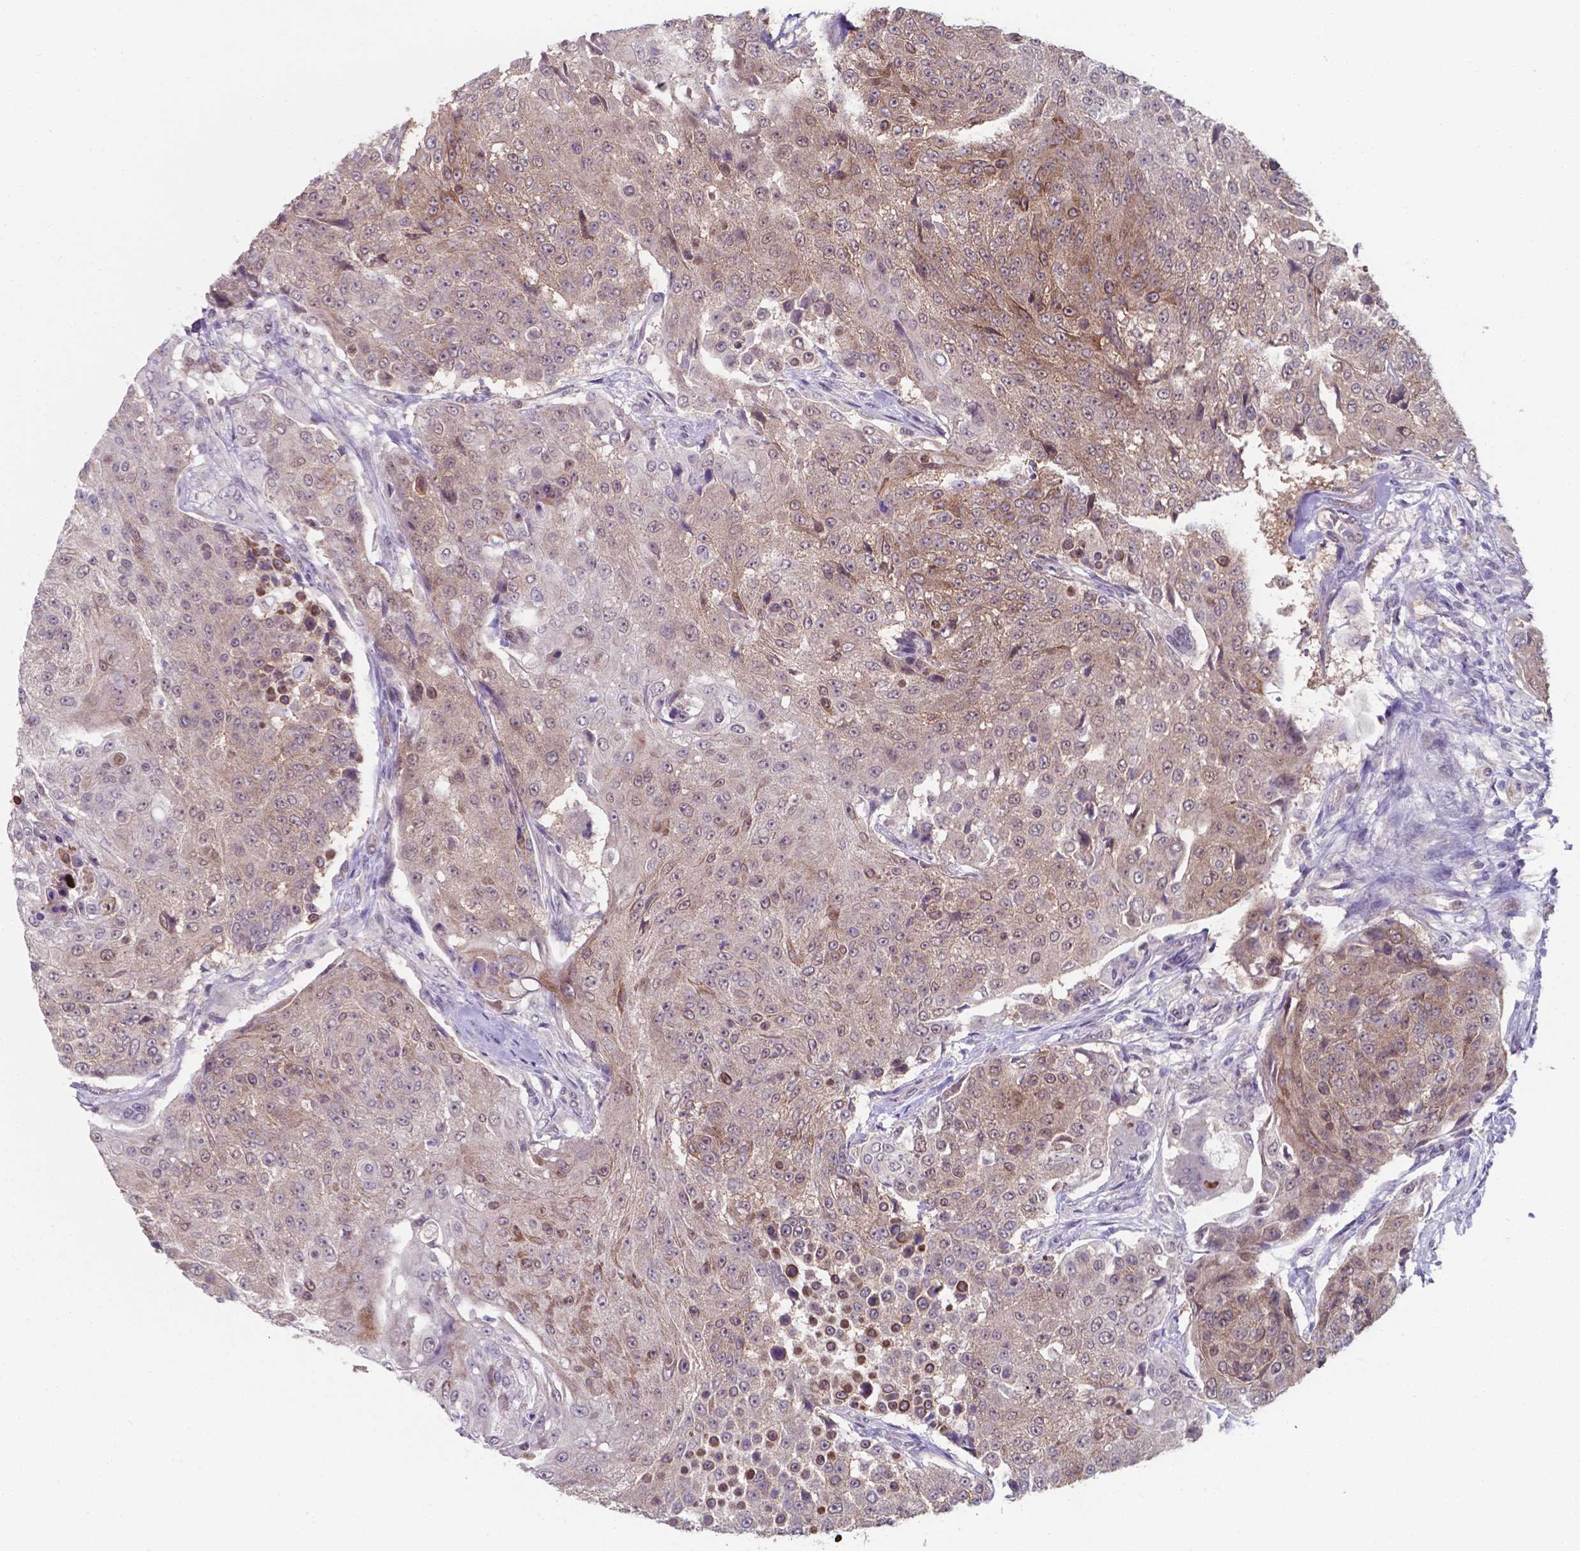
{"staining": {"intensity": "weak", "quantity": "<25%", "location": "cytoplasmic/membranous,nuclear"}, "tissue": "urothelial cancer", "cell_type": "Tumor cells", "image_type": "cancer", "snomed": [{"axis": "morphology", "description": "Urothelial carcinoma, High grade"}, {"axis": "topography", "description": "Urinary bladder"}], "caption": "This is an immunohistochemistry micrograph of human high-grade urothelial carcinoma. There is no expression in tumor cells.", "gene": "UBE2E2", "patient": {"sex": "female", "age": 63}}